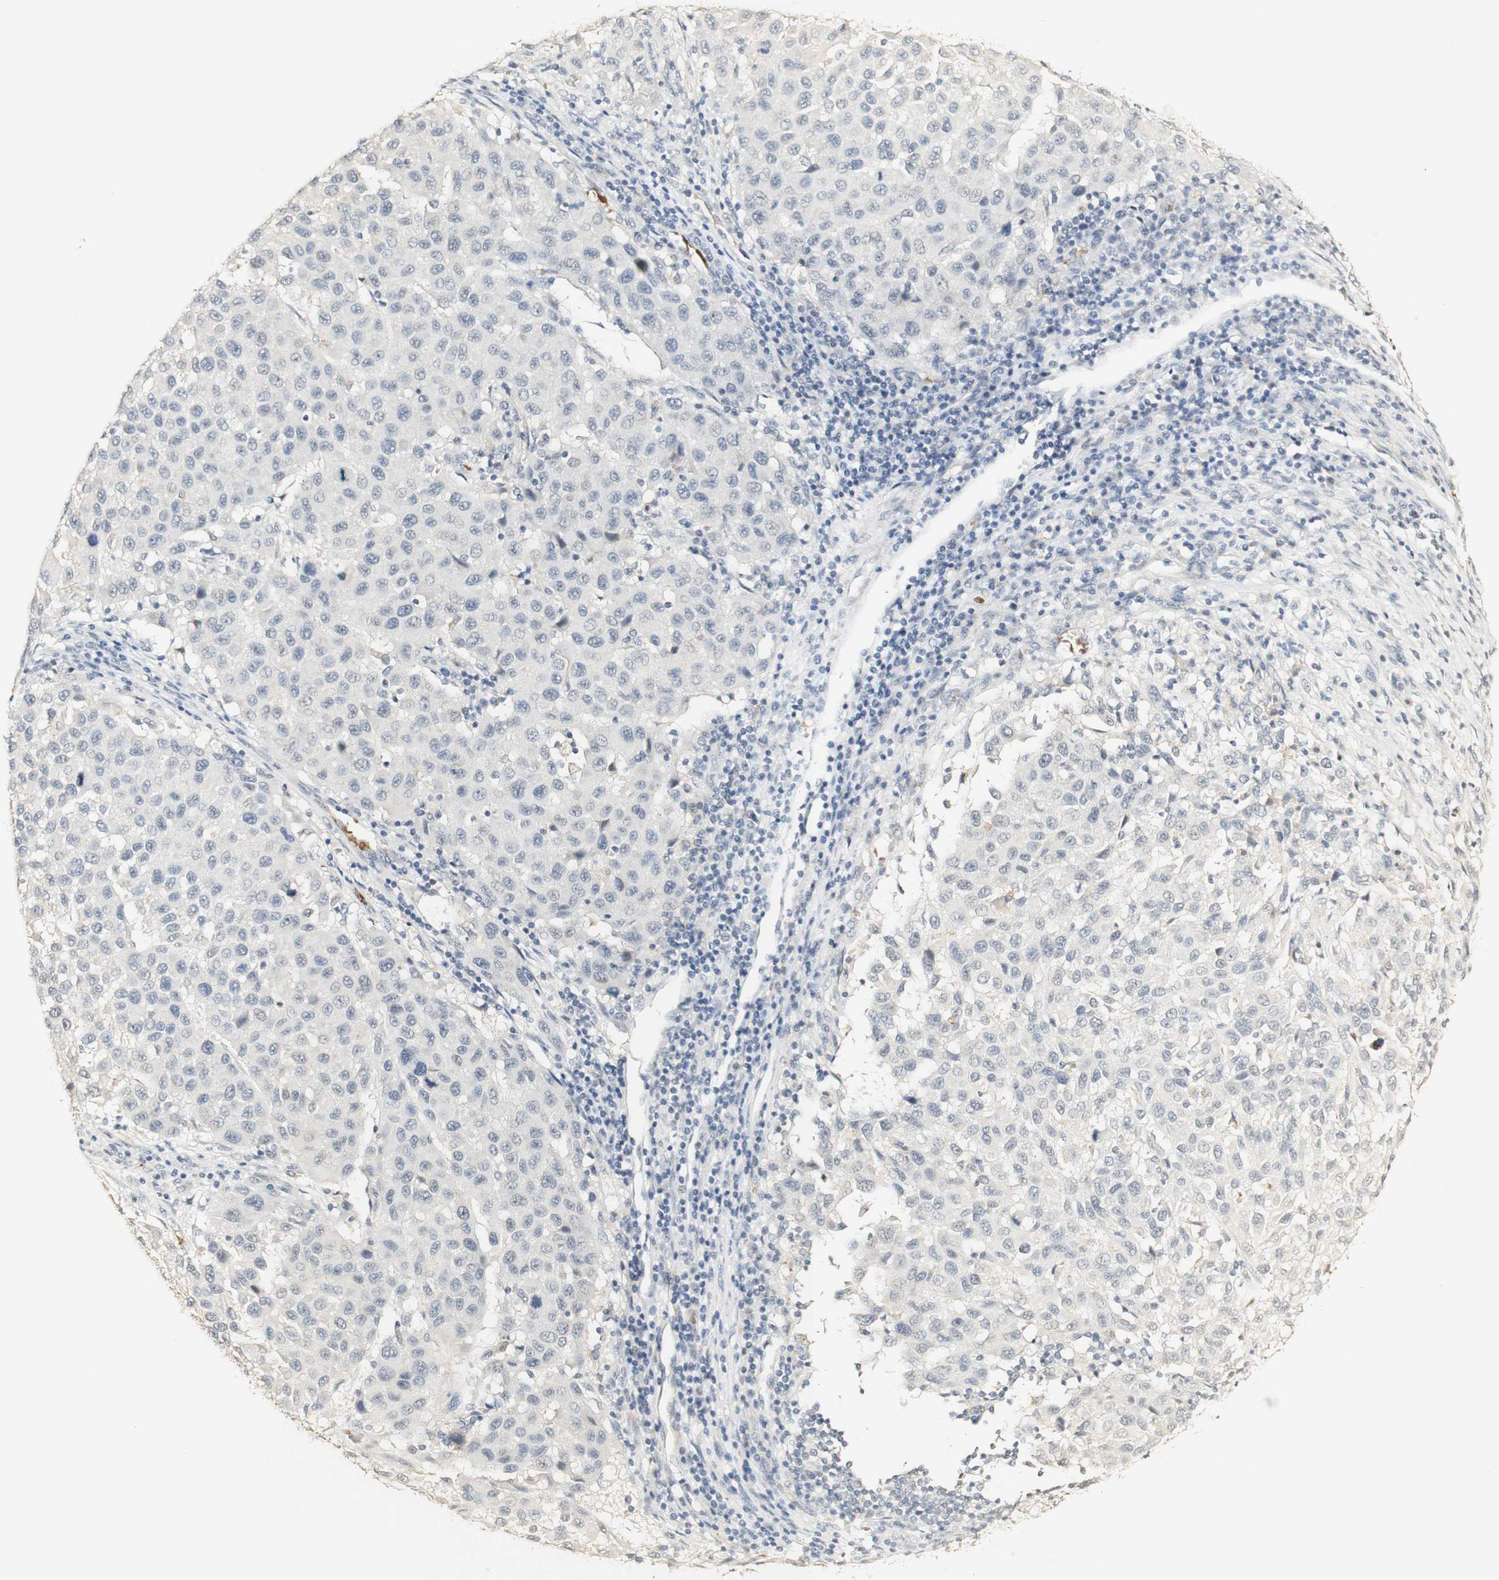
{"staining": {"intensity": "negative", "quantity": "none", "location": "none"}, "tissue": "melanoma", "cell_type": "Tumor cells", "image_type": "cancer", "snomed": [{"axis": "morphology", "description": "Malignant melanoma, Metastatic site"}, {"axis": "topography", "description": "Lymph node"}], "caption": "Image shows no significant protein staining in tumor cells of malignant melanoma (metastatic site).", "gene": "SYT7", "patient": {"sex": "male", "age": 61}}